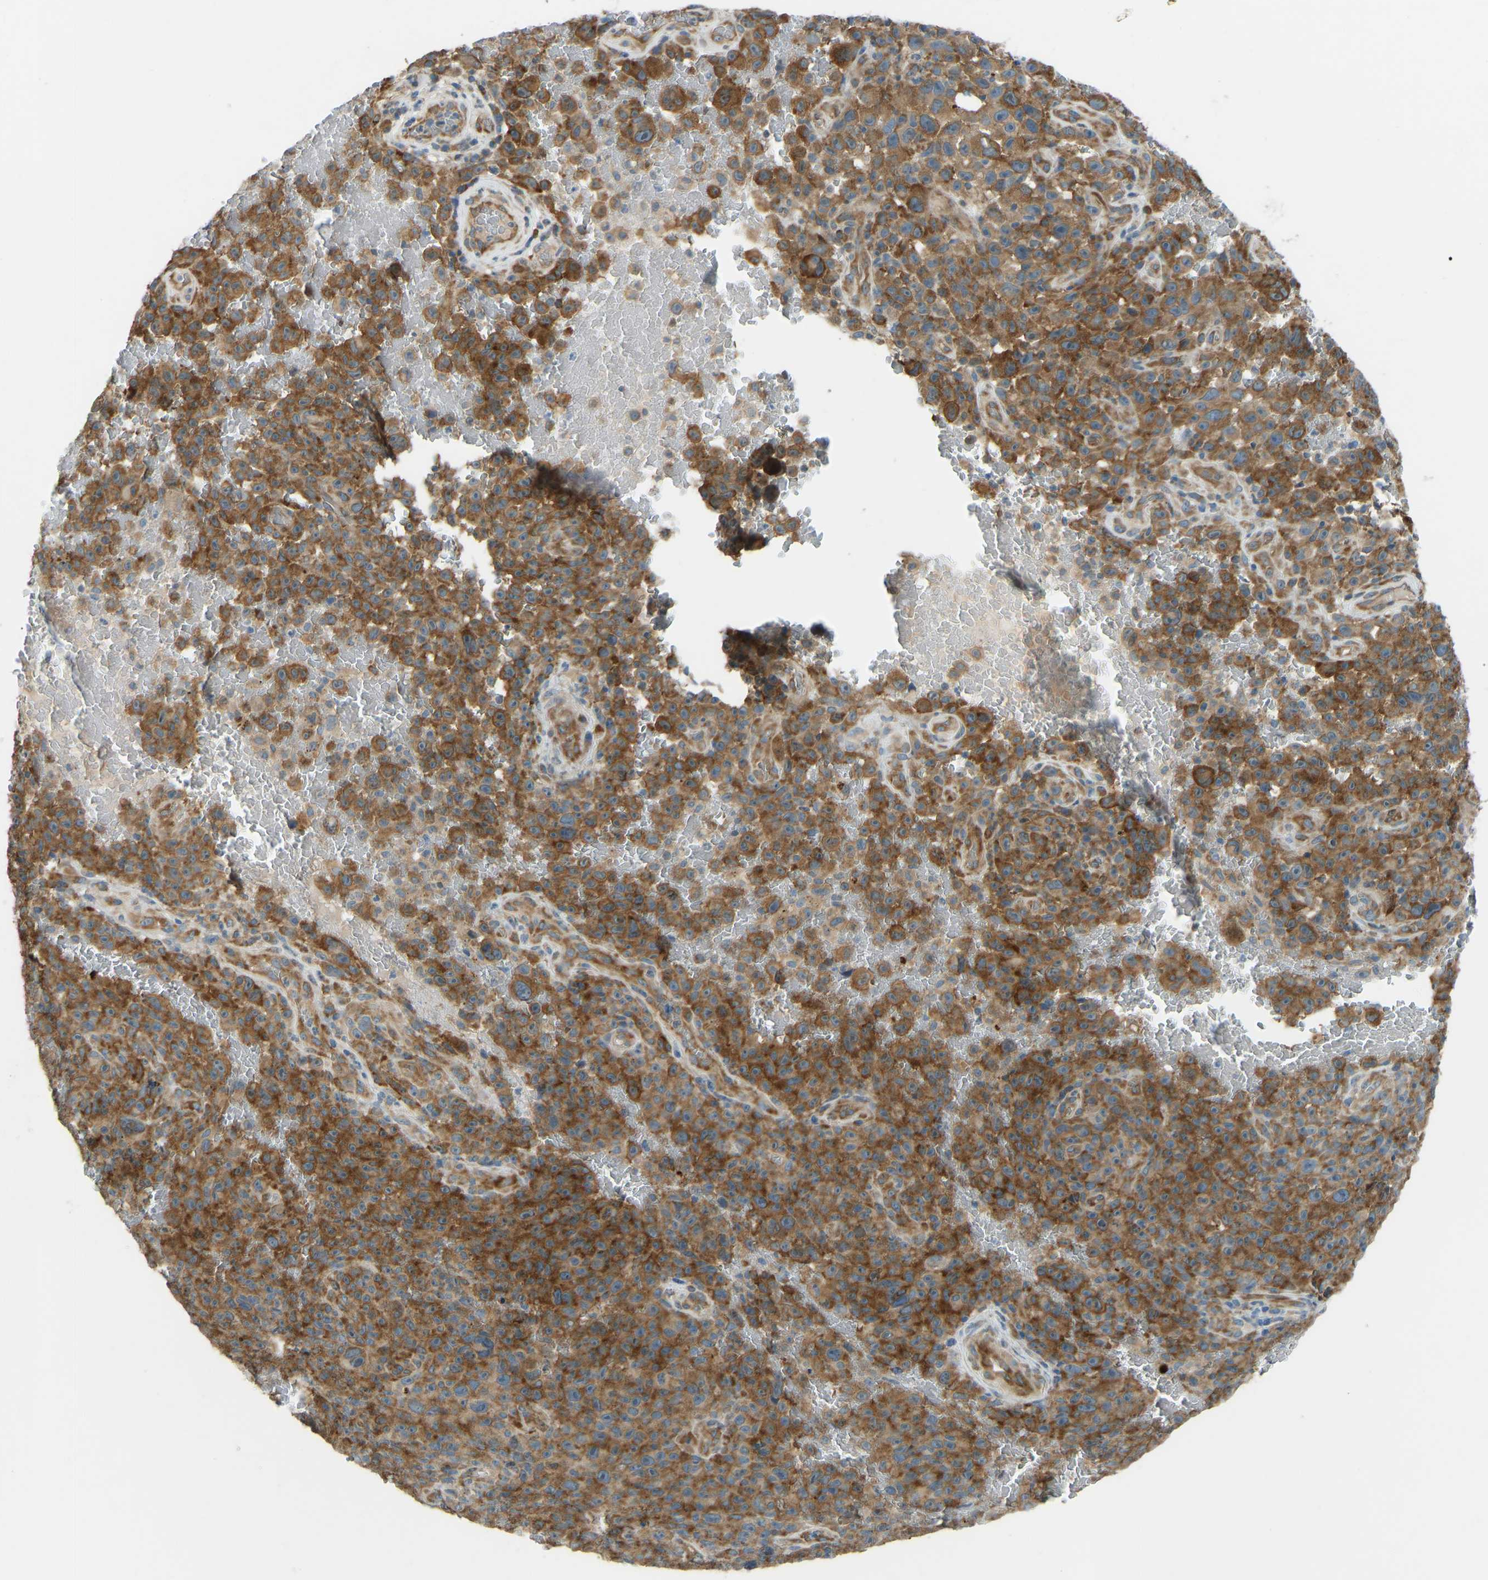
{"staining": {"intensity": "strong", "quantity": ">75%", "location": "cytoplasmic/membranous"}, "tissue": "melanoma", "cell_type": "Tumor cells", "image_type": "cancer", "snomed": [{"axis": "morphology", "description": "Malignant melanoma, NOS"}, {"axis": "topography", "description": "Skin"}], "caption": "A brown stain shows strong cytoplasmic/membranous positivity of a protein in melanoma tumor cells. Immunohistochemistry stains the protein of interest in brown and the nuclei are stained blue.", "gene": "STAU2", "patient": {"sex": "female", "age": 82}}